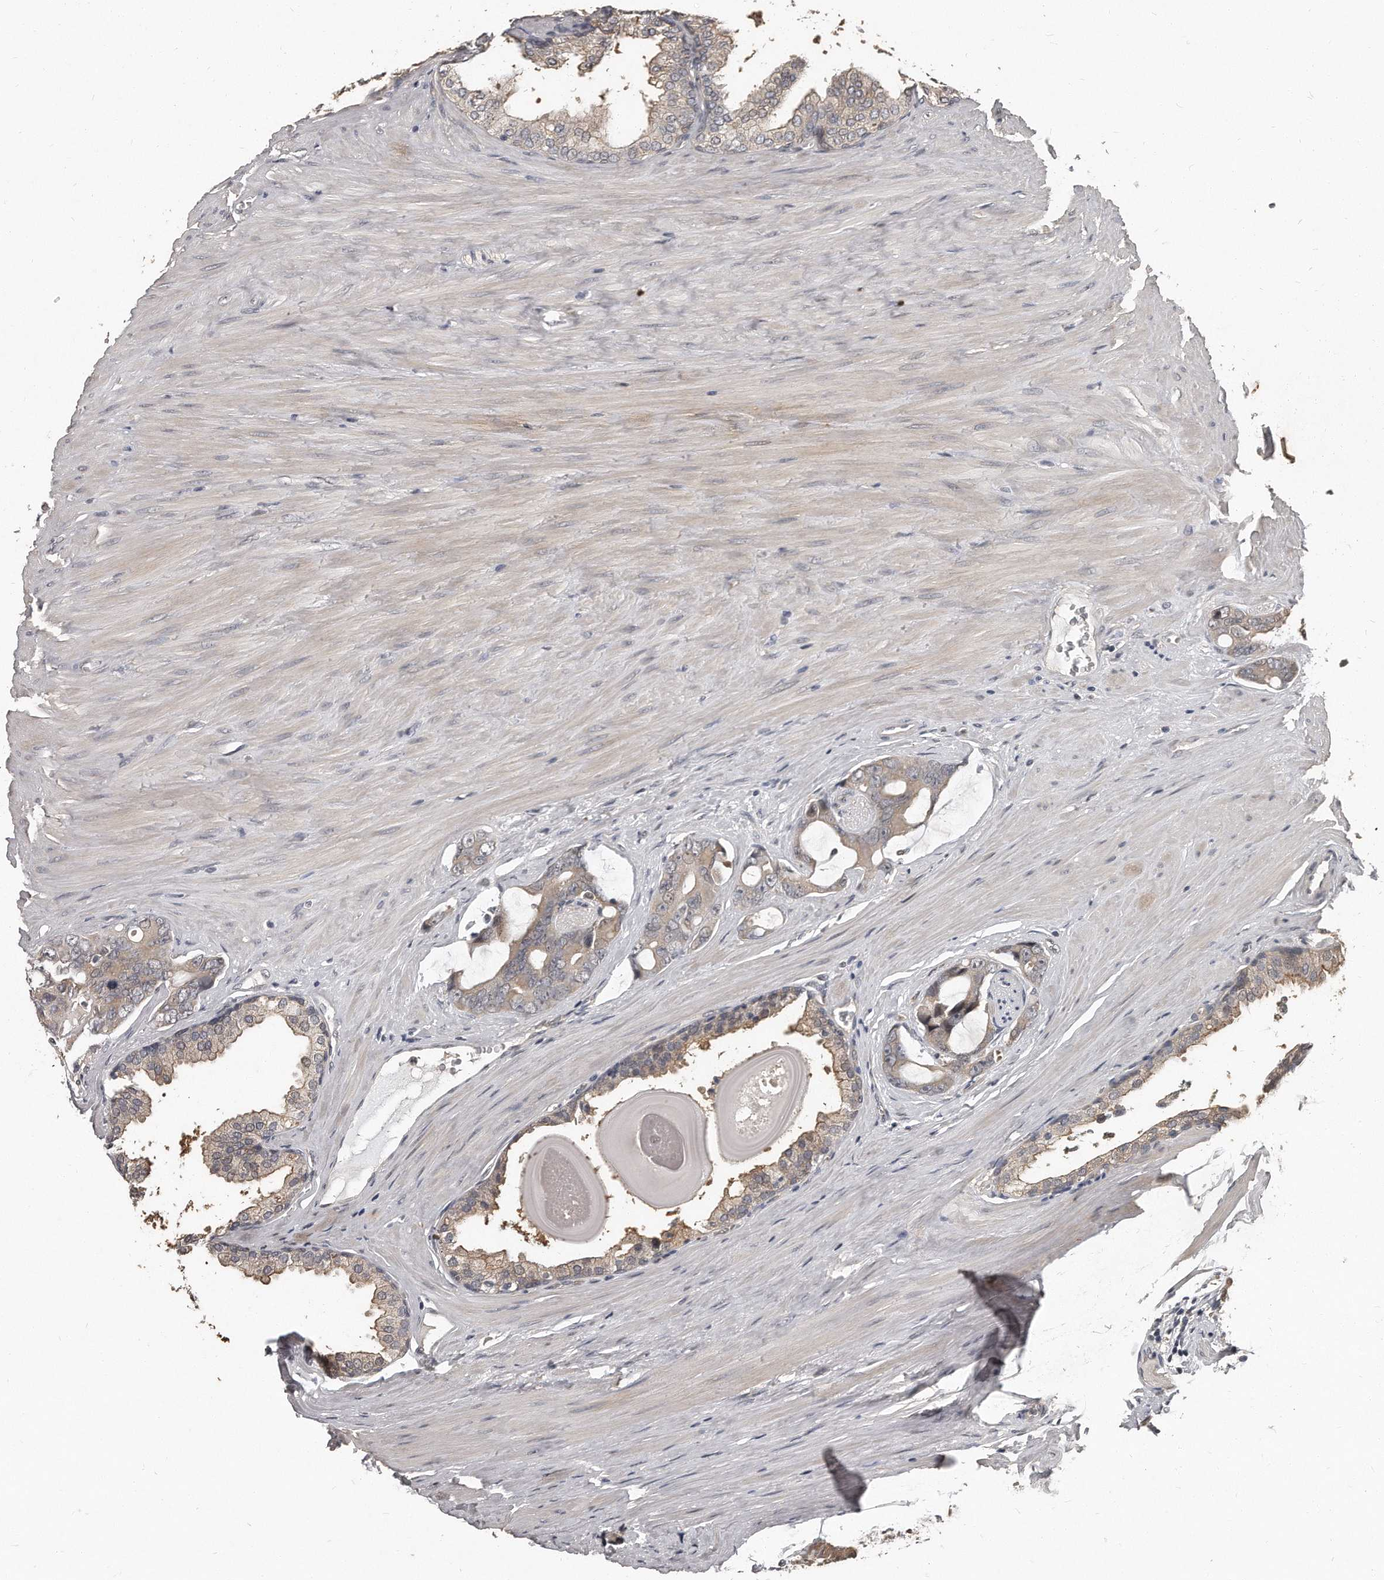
{"staining": {"intensity": "weak", "quantity": "25%-75%", "location": "cytoplasmic/membranous"}, "tissue": "prostate cancer", "cell_type": "Tumor cells", "image_type": "cancer", "snomed": [{"axis": "morphology", "description": "Adenocarcinoma, Medium grade"}, {"axis": "topography", "description": "Prostate"}], "caption": "Immunohistochemical staining of human prostate cancer reveals weak cytoplasmic/membranous protein staining in about 25%-75% of tumor cells.", "gene": "GRB10", "patient": {"sex": "male", "age": 53}}